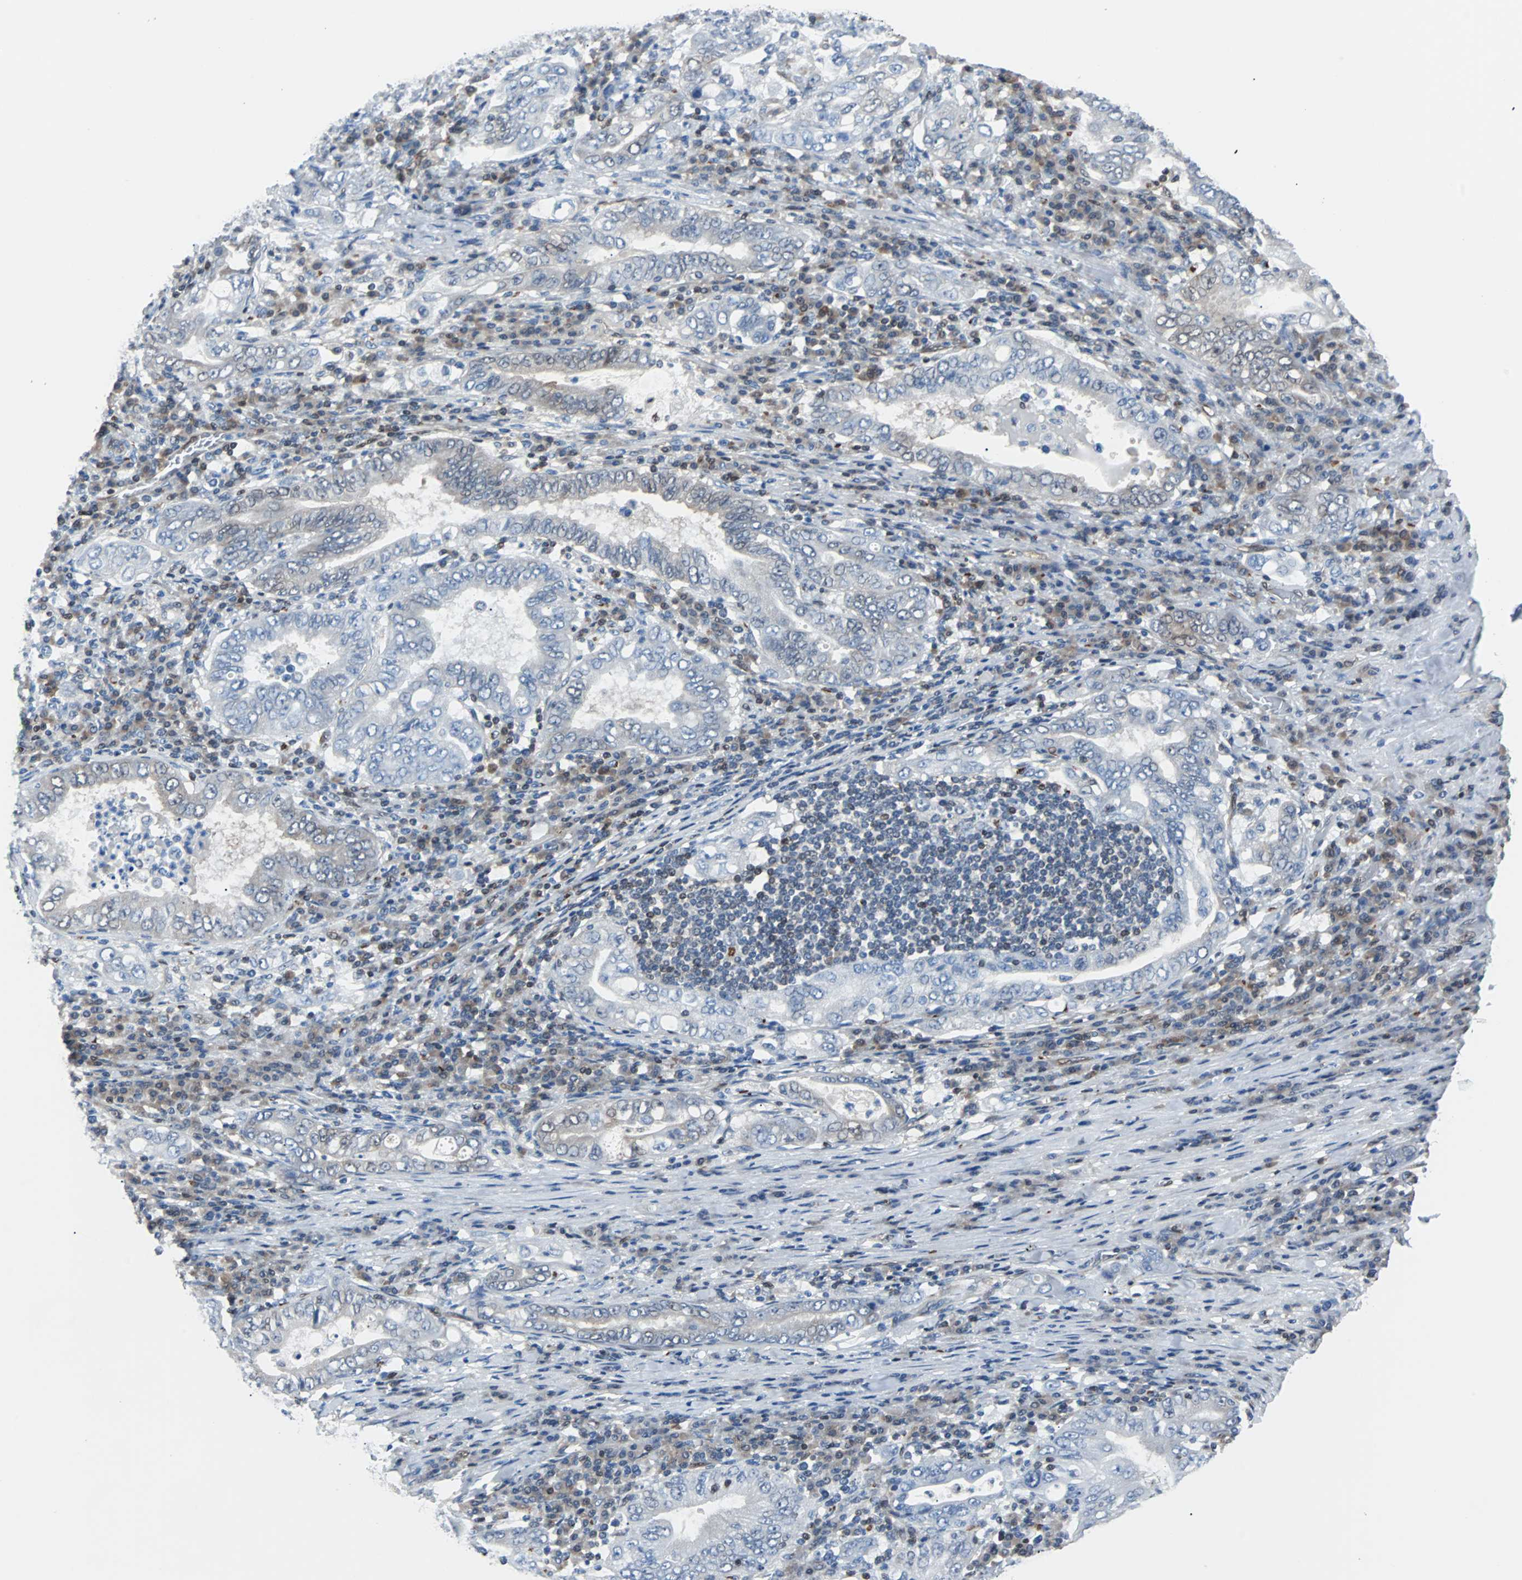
{"staining": {"intensity": "negative", "quantity": "none", "location": "none"}, "tissue": "stomach cancer", "cell_type": "Tumor cells", "image_type": "cancer", "snomed": [{"axis": "morphology", "description": "Normal tissue, NOS"}, {"axis": "morphology", "description": "Adenocarcinoma, NOS"}, {"axis": "topography", "description": "Esophagus"}, {"axis": "topography", "description": "Stomach, upper"}, {"axis": "topography", "description": "Peripheral nerve tissue"}], "caption": "DAB immunohistochemical staining of adenocarcinoma (stomach) displays no significant positivity in tumor cells.", "gene": "MAP2K6", "patient": {"sex": "male", "age": 62}}